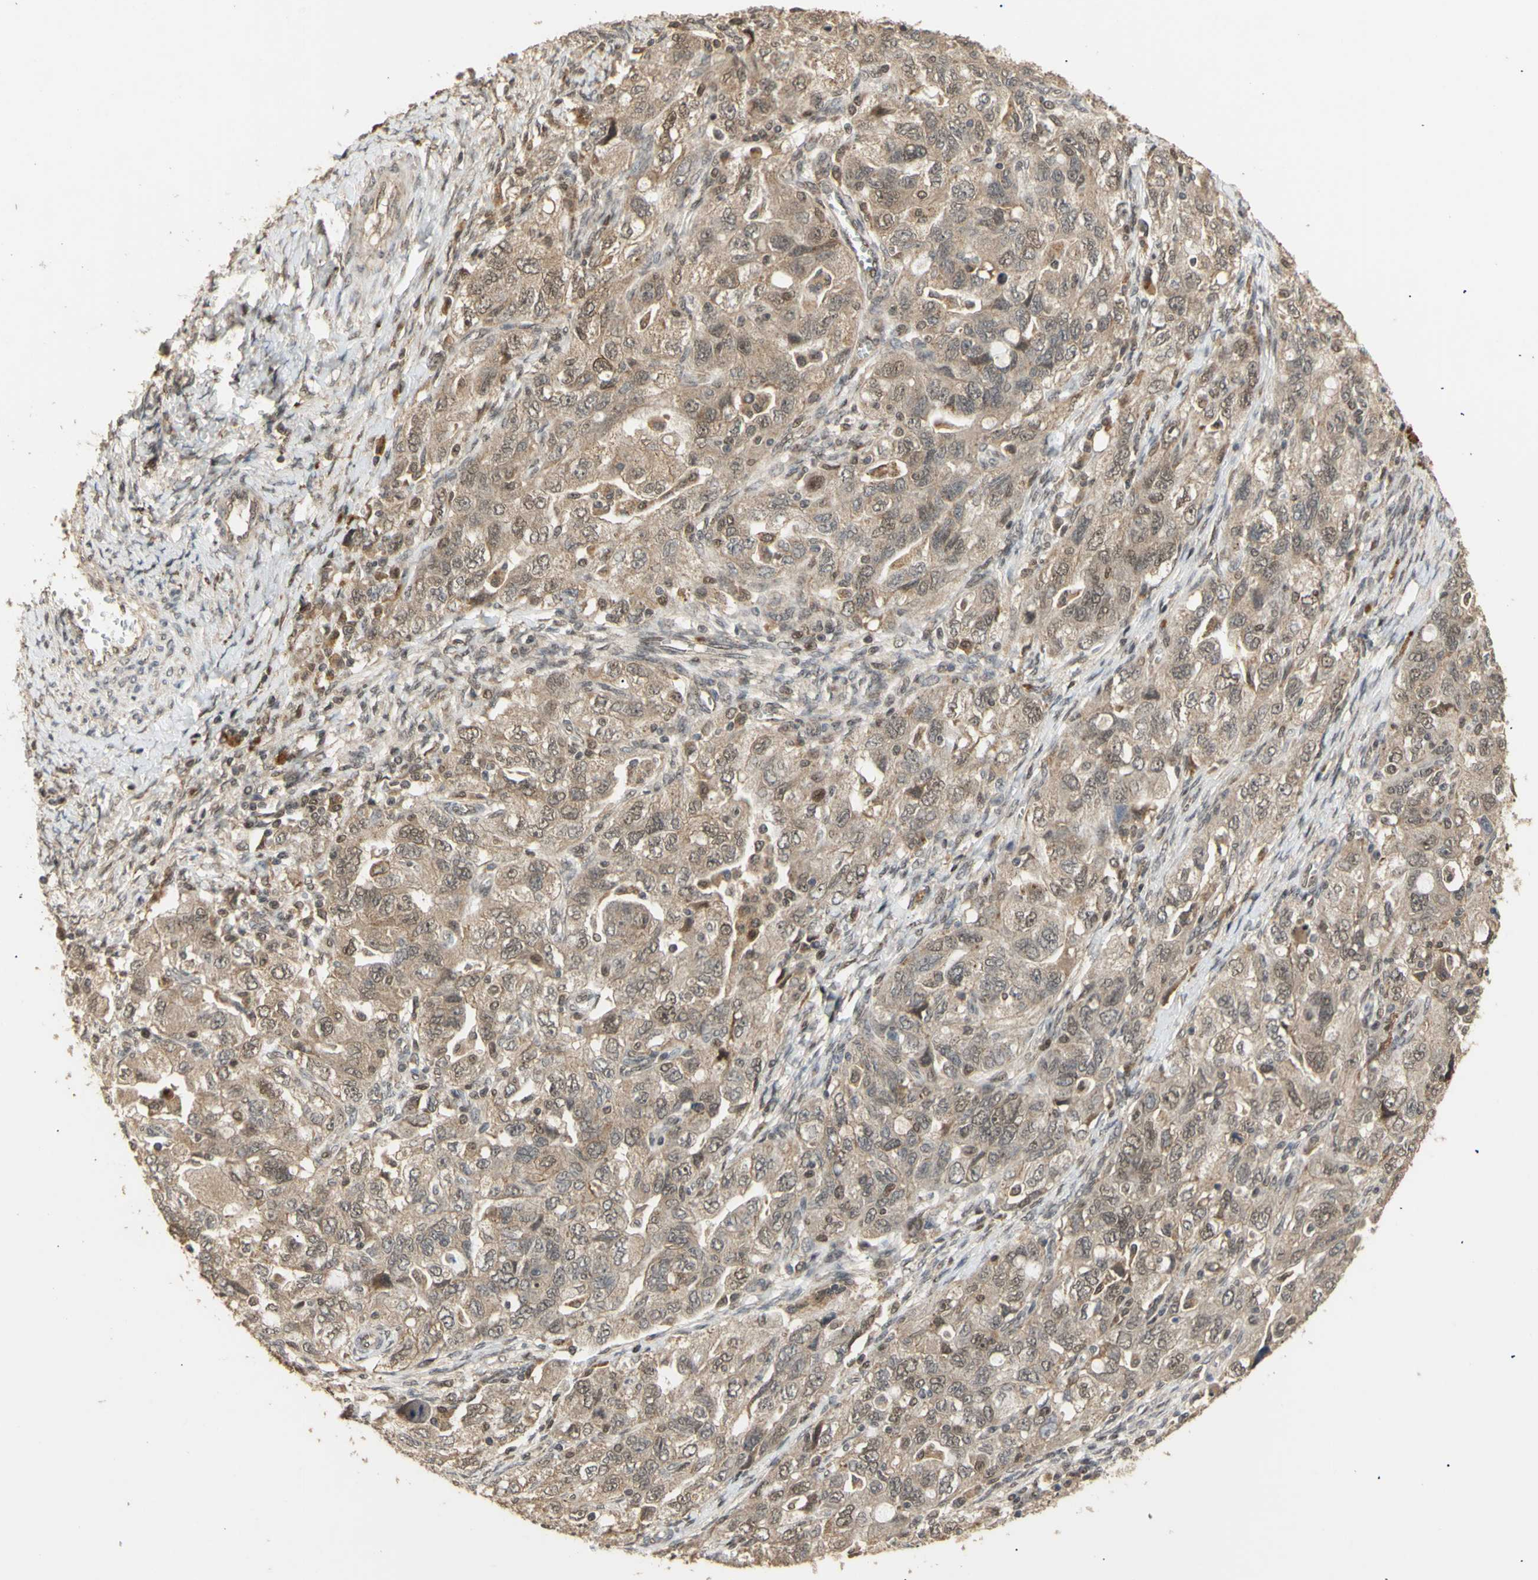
{"staining": {"intensity": "weak", "quantity": ">75%", "location": "cytoplasmic/membranous"}, "tissue": "ovarian cancer", "cell_type": "Tumor cells", "image_type": "cancer", "snomed": [{"axis": "morphology", "description": "Carcinoma, NOS"}, {"axis": "morphology", "description": "Cystadenocarcinoma, serous, NOS"}, {"axis": "topography", "description": "Ovary"}], "caption": "Protein staining by IHC shows weak cytoplasmic/membranous staining in about >75% of tumor cells in ovarian carcinoma.", "gene": "GTF2E2", "patient": {"sex": "female", "age": 69}}